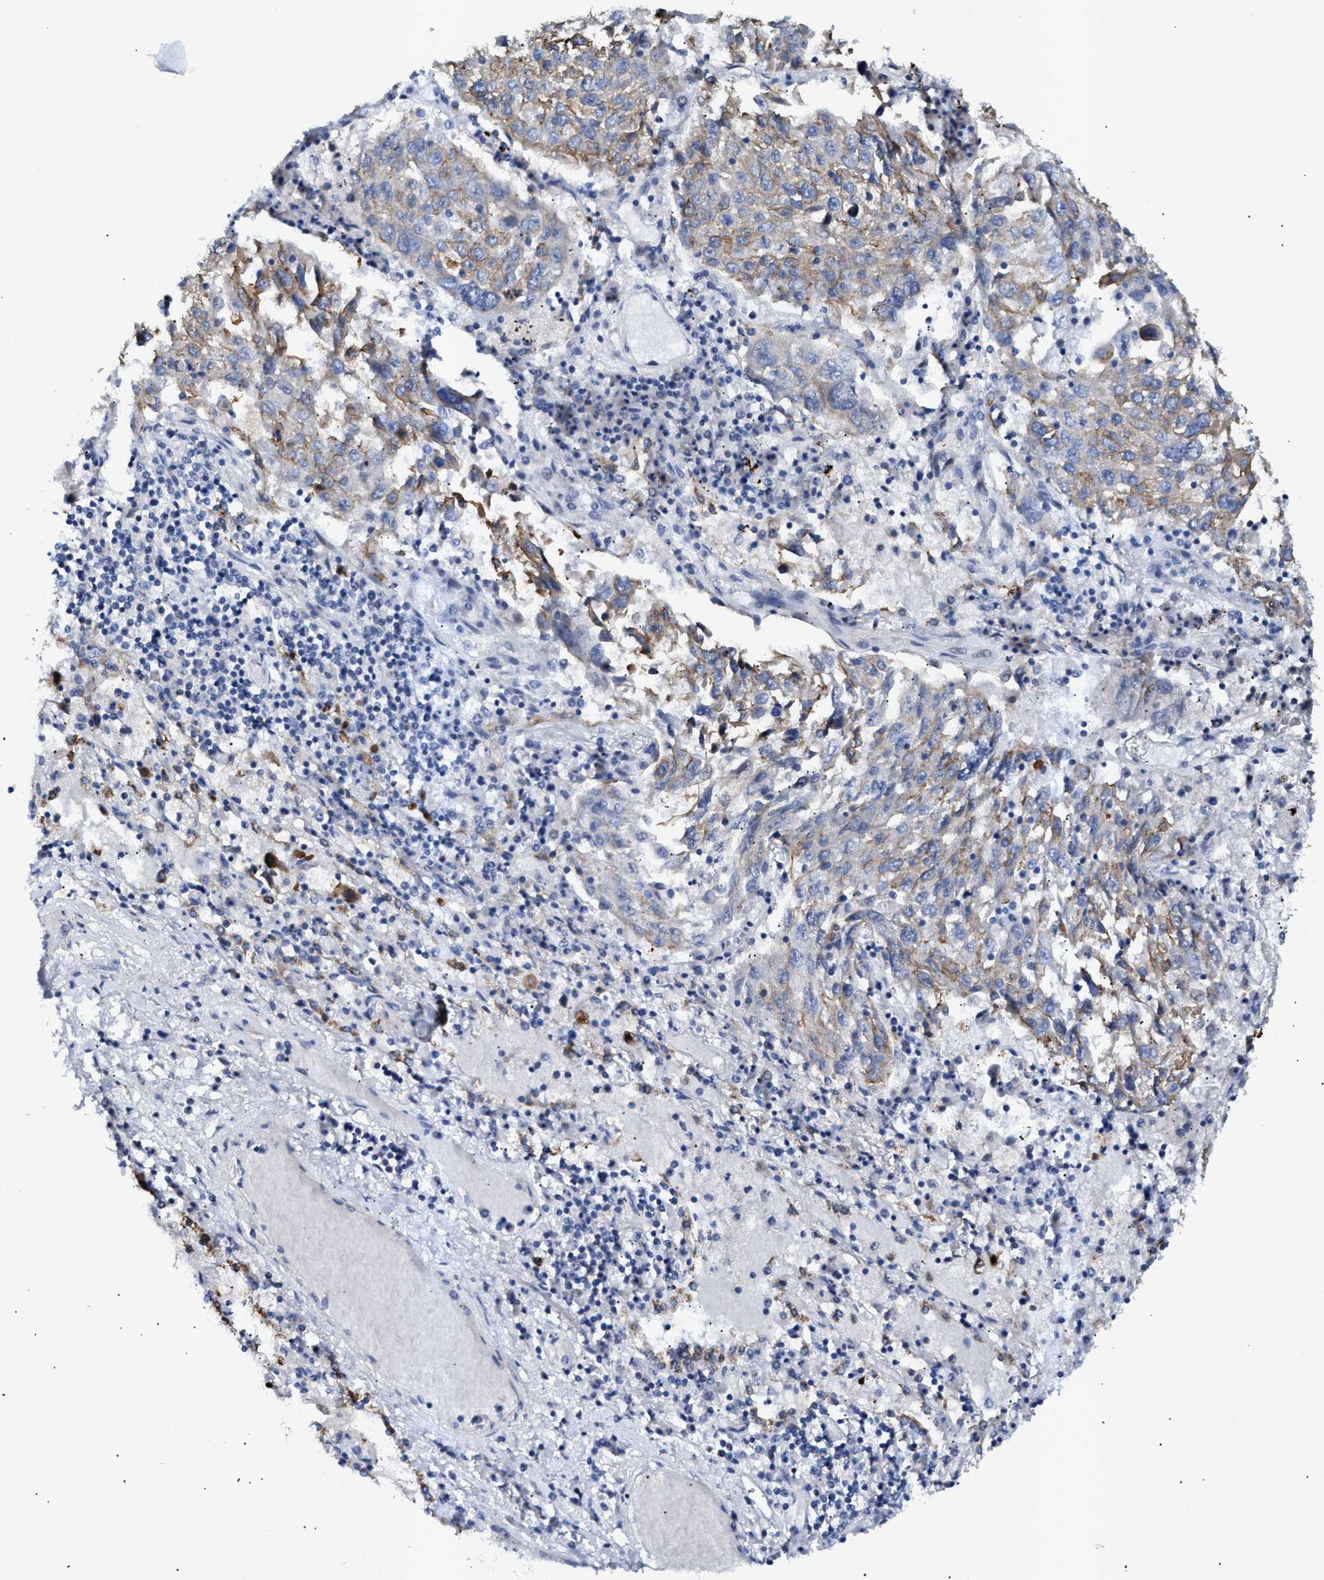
{"staining": {"intensity": "weak", "quantity": "<25%", "location": "cytoplasmic/membranous"}, "tissue": "lung cancer", "cell_type": "Tumor cells", "image_type": "cancer", "snomed": [{"axis": "morphology", "description": "Squamous cell carcinoma, NOS"}, {"axis": "topography", "description": "Lung"}], "caption": "Tumor cells are negative for brown protein staining in lung cancer (squamous cell carcinoma).", "gene": "JAG1", "patient": {"sex": "male", "age": 65}}